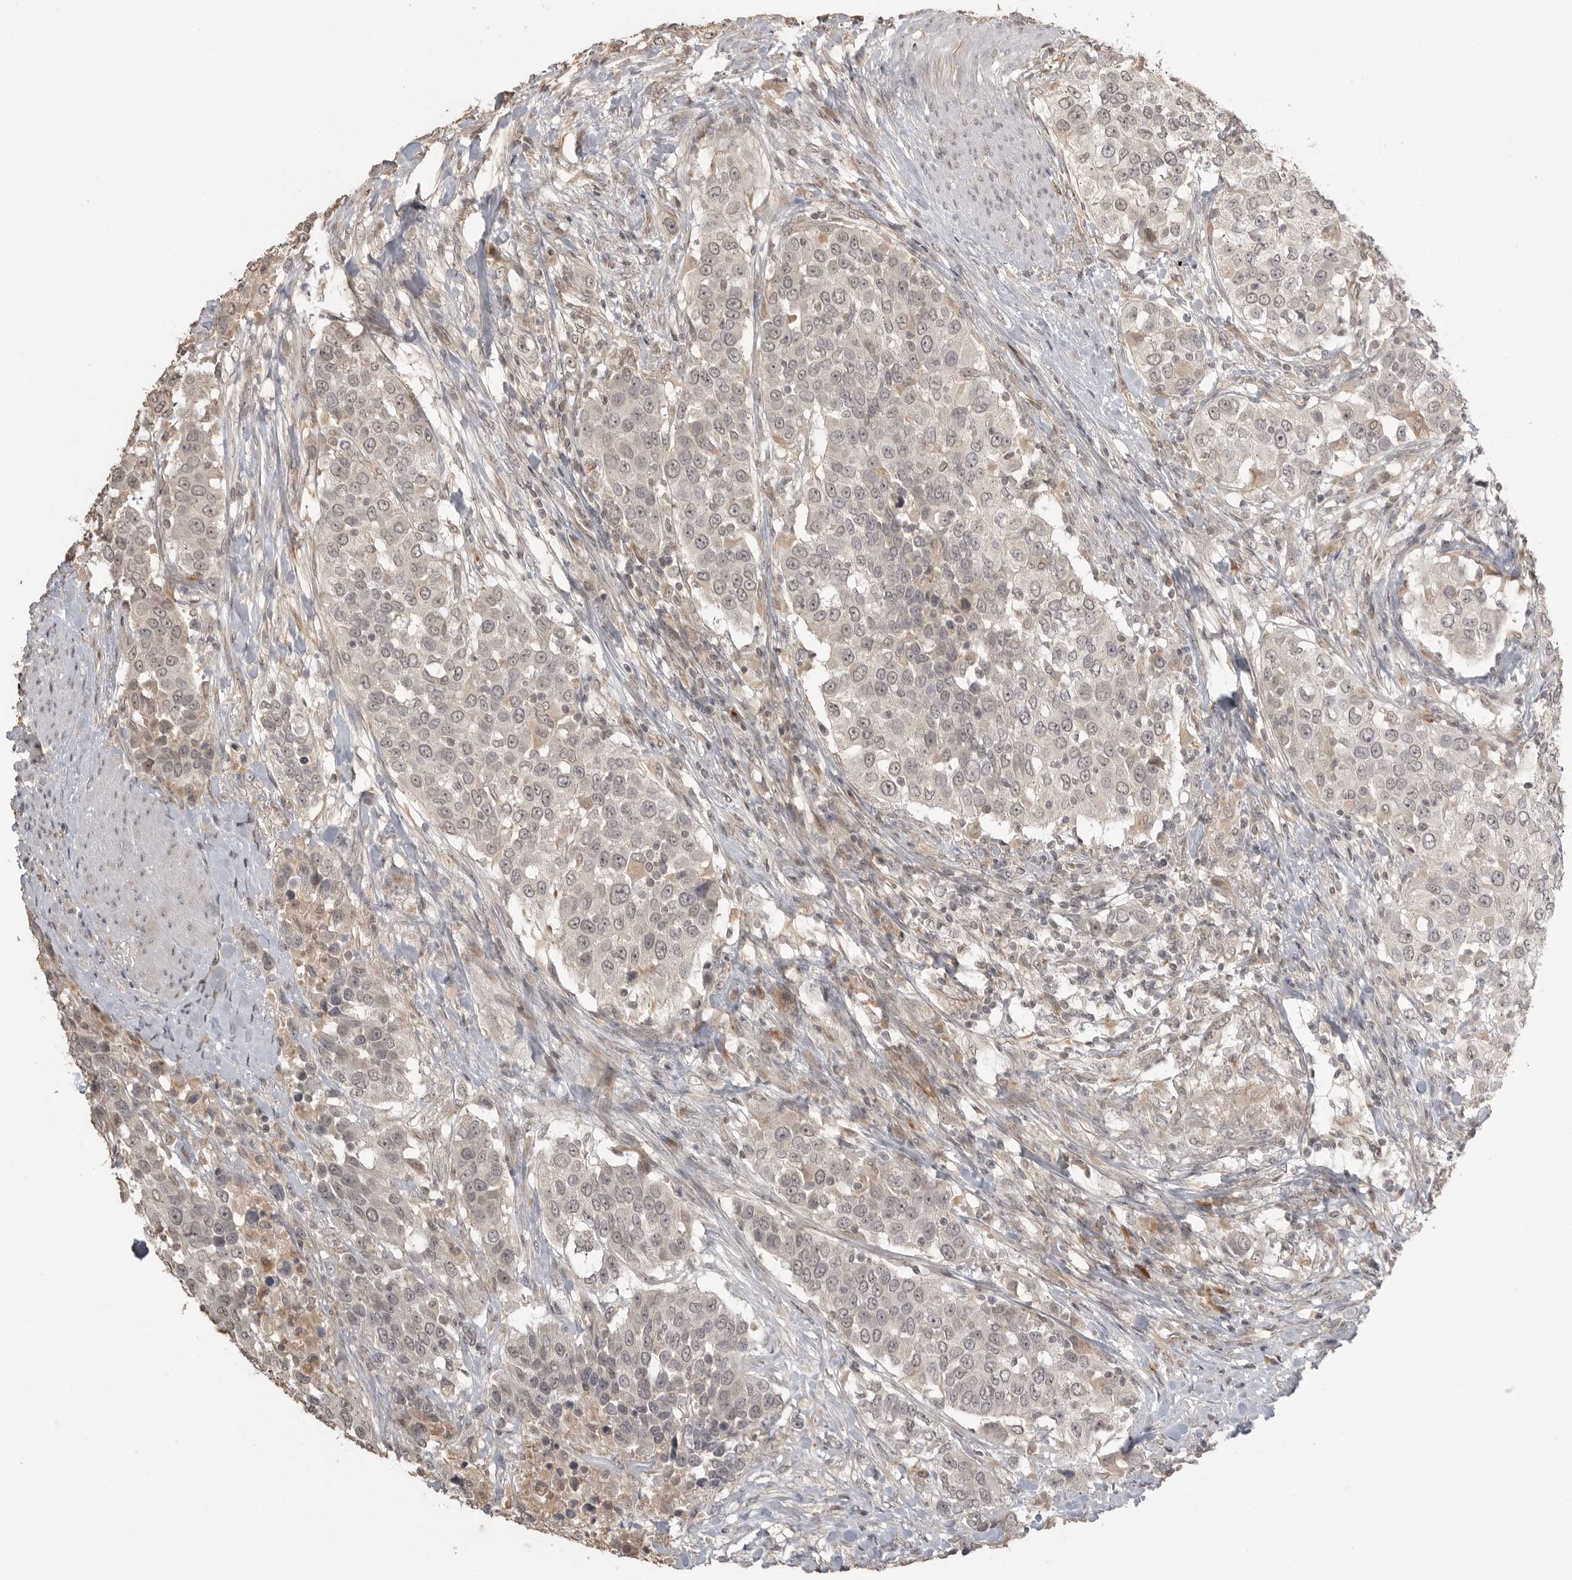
{"staining": {"intensity": "negative", "quantity": "none", "location": "none"}, "tissue": "urothelial cancer", "cell_type": "Tumor cells", "image_type": "cancer", "snomed": [{"axis": "morphology", "description": "Urothelial carcinoma, High grade"}, {"axis": "topography", "description": "Urinary bladder"}], "caption": "Immunohistochemistry (IHC) image of urothelial cancer stained for a protein (brown), which displays no staining in tumor cells.", "gene": "SMG8", "patient": {"sex": "female", "age": 80}}